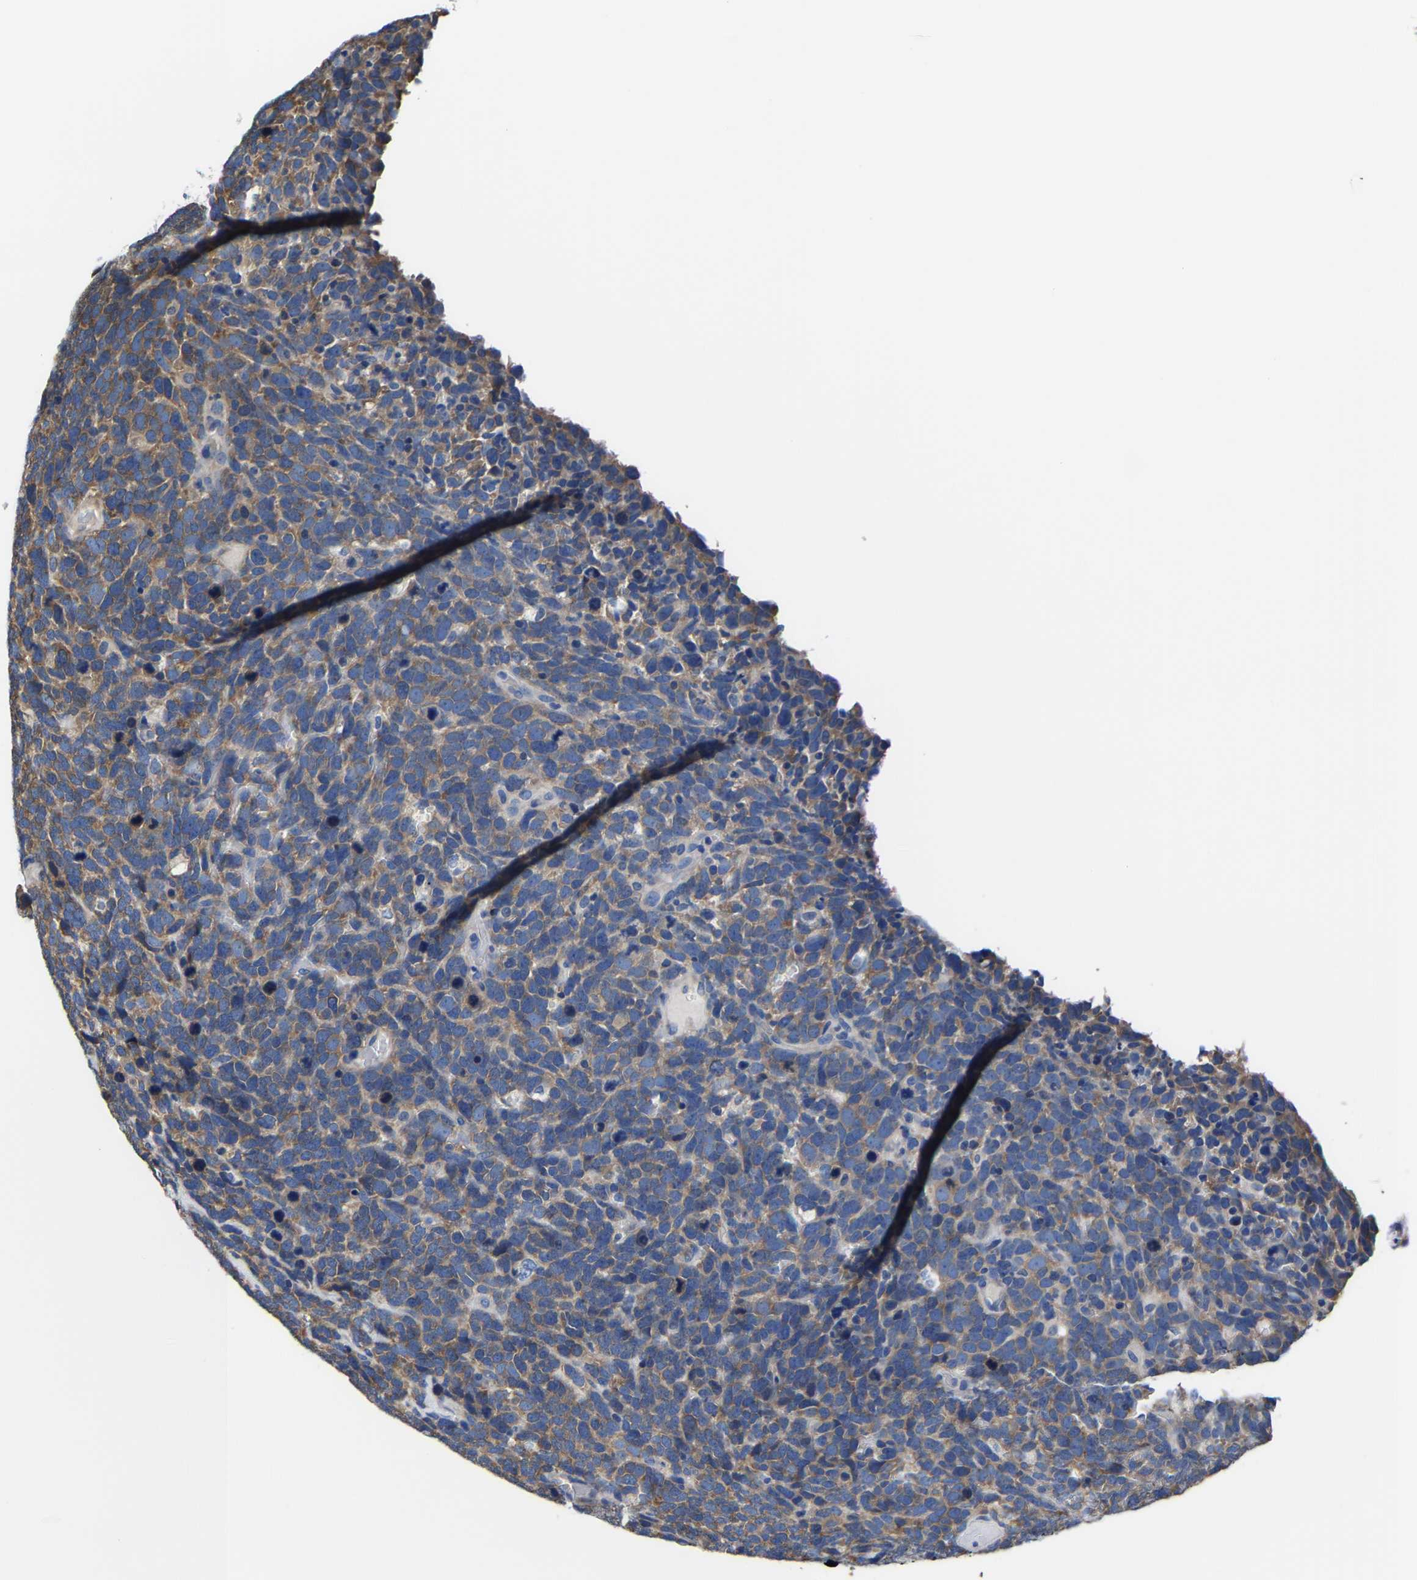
{"staining": {"intensity": "moderate", "quantity": ">75%", "location": "cytoplasmic/membranous"}, "tissue": "urothelial cancer", "cell_type": "Tumor cells", "image_type": "cancer", "snomed": [{"axis": "morphology", "description": "Urothelial carcinoma, High grade"}, {"axis": "topography", "description": "Urinary bladder"}], "caption": "Approximately >75% of tumor cells in human high-grade urothelial carcinoma display moderate cytoplasmic/membranous protein staining as visualized by brown immunohistochemical staining.", "gene": "SRPK2", "patient": {"sex": "female", "age": 82}}